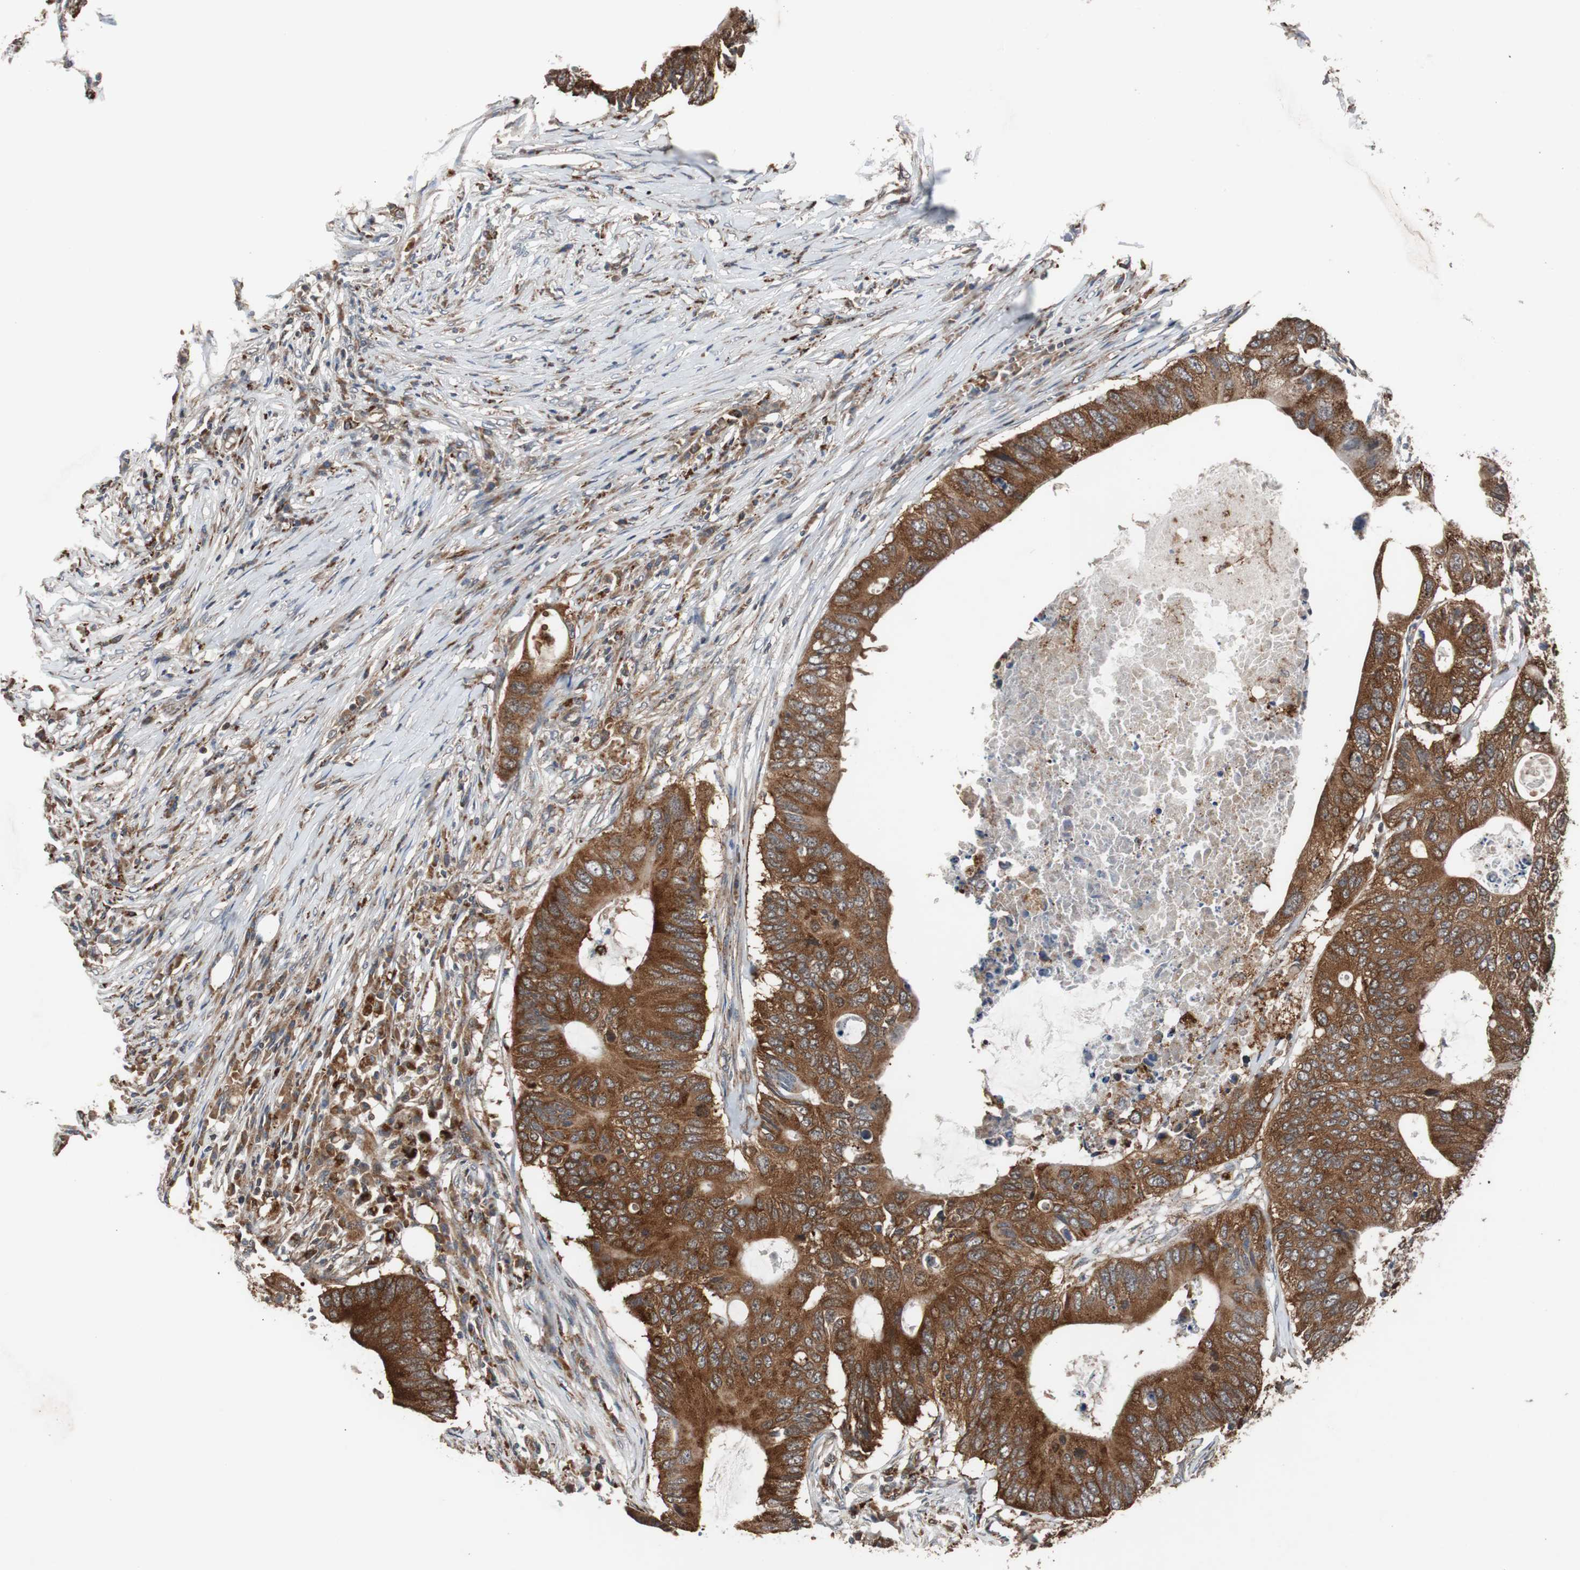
{"staining": {"intensity": "strong", "quantity": ">75%", "location": "cytoplasmic/membranous"}, "tissue": "colorectal cancer", "cell_type": "Tumor cells", "image_type": "cancer", "snomed": [{"axis": "morphology", "description": "Adenocarcinoma, NOS"}, {"axis": "topography", "description": "Colon"}], "caption": "Immunohistochemistry (IHC) staining of colorectal cancer, which exhibits high levels of strong cytoplasmic/membranous expression in about >75% of tumor cells indicating strong cytoplasmic/membranous protein positivity. The staining was performed using DAB (brown) for protein detection and nuclei were counterstained in hematoxylin (blue).", "gene": "USP10", "patient": {"sex": "male", "age": 71}}